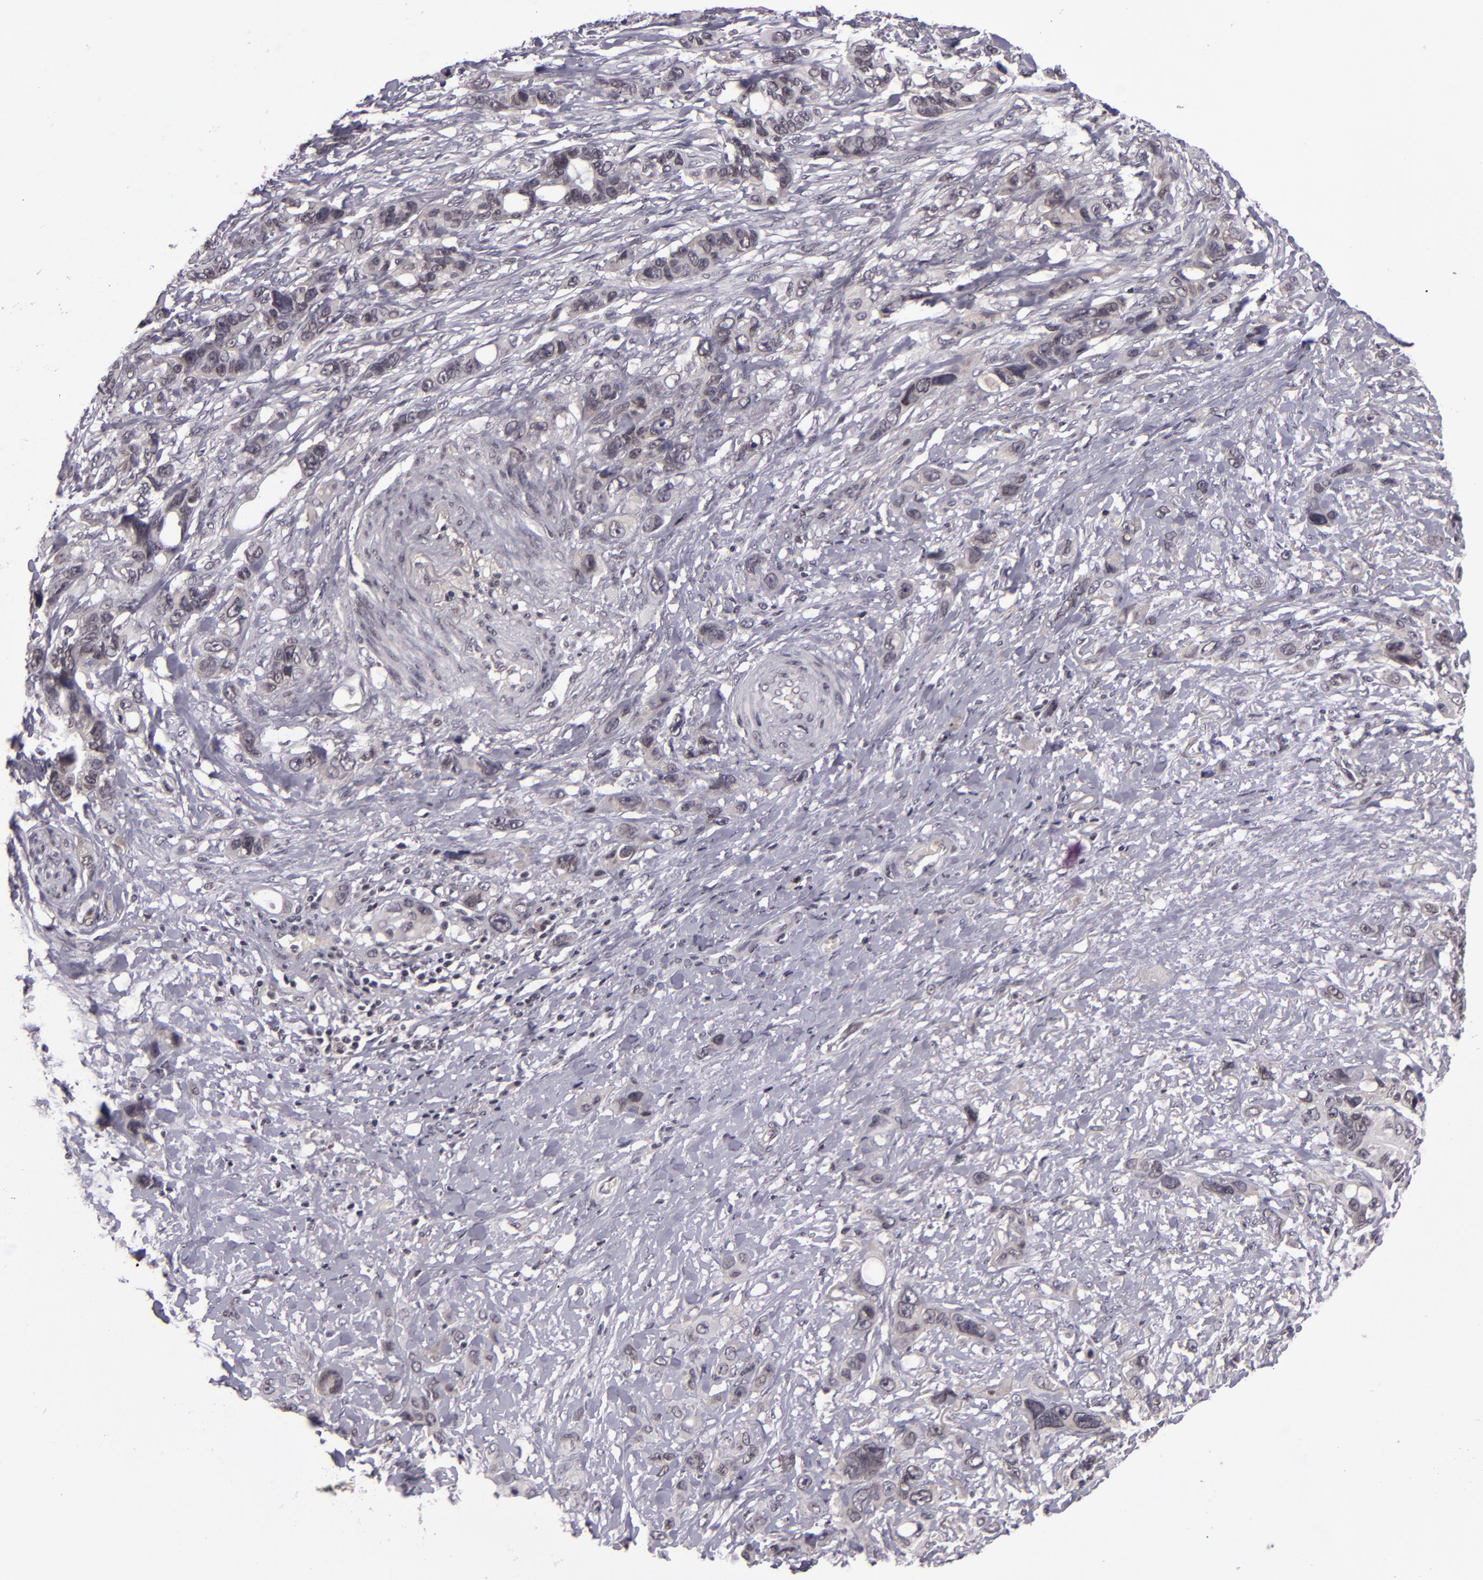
{"staining": {"intensity": "negative", "quantity": "none", "location": "none"}, "tissue": "stomach cancer", "cell_type": "Tumor cells", "image_type": "cancer", "snomed": [{"axis": "morphology", "description": "Adenocarcinoma, NOS"}, {"axis": "topography", "description": "Stomach, upper"}], "caption": "IHC histopathology image of neoplastic tissue: stomach adenocarcinoma stained with DAB (3,3'-diaminobenzidine) reveals no significant protein expression in tumor cells.", "gene": "CASP8", "patient": {"sex": "male", "age": 47}}